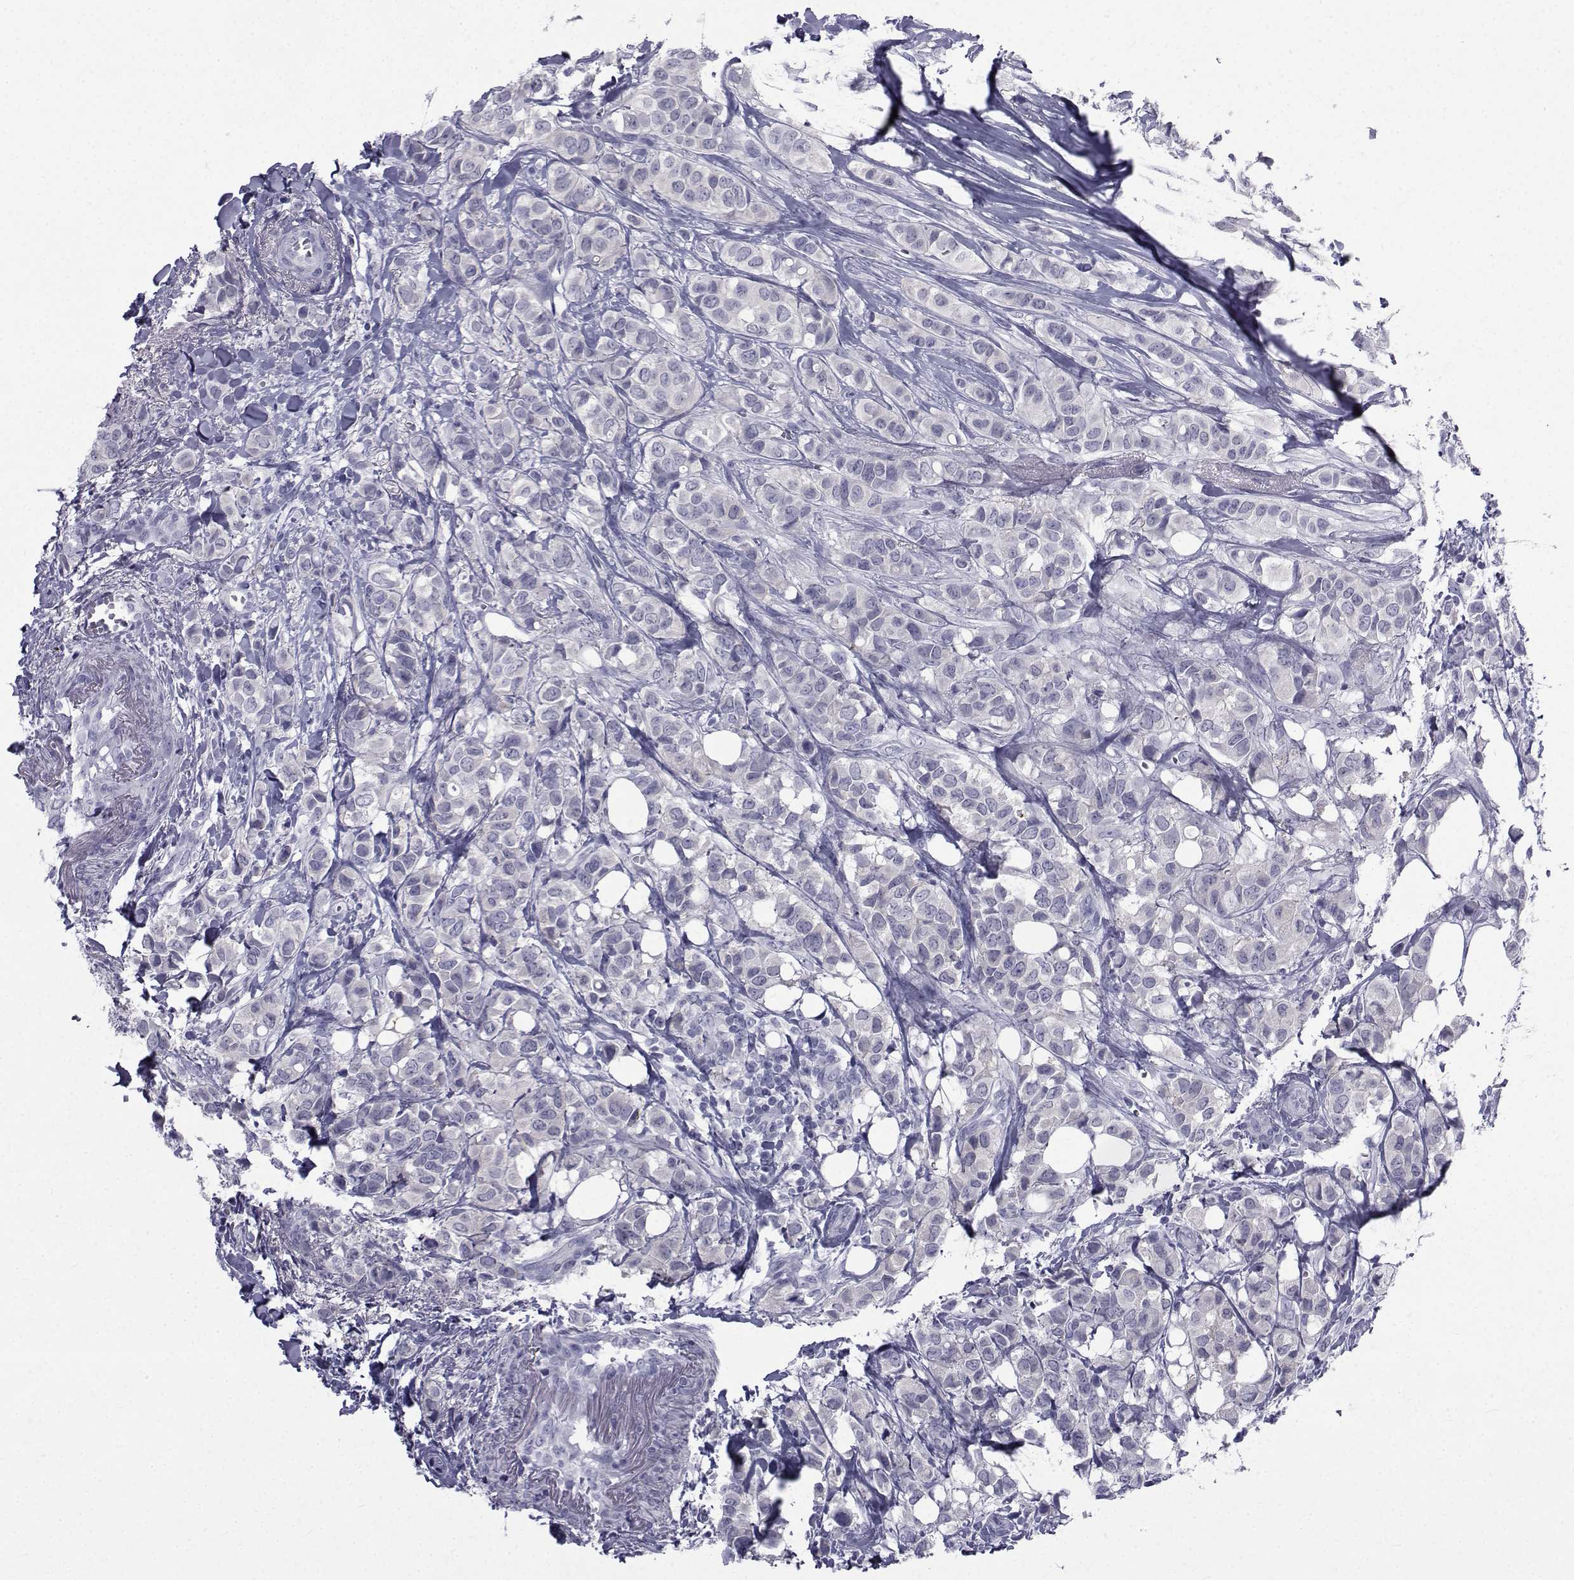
{"staining": {"intensity": "negative", "quantity": "none", "location": "none"}, "tissue": "breast cancer", "cell_type": "Tumor cells", "image_type": "cancer", "snomed": [{"axis": "morphology", "description": "Duct carcinoma"}, {"axis": "topography", "description": "Breast"}], "caption": "The histopathology image reveals no staining of tumor cells in breast cancer (infiltrating ductal carcinoma). (Brightfield microscopy of DAB (3,3'-diaminobenzidine) IHC at high magnification).", "gene": "PDE6H", "patient": {"sex": "female", "age": 85}}